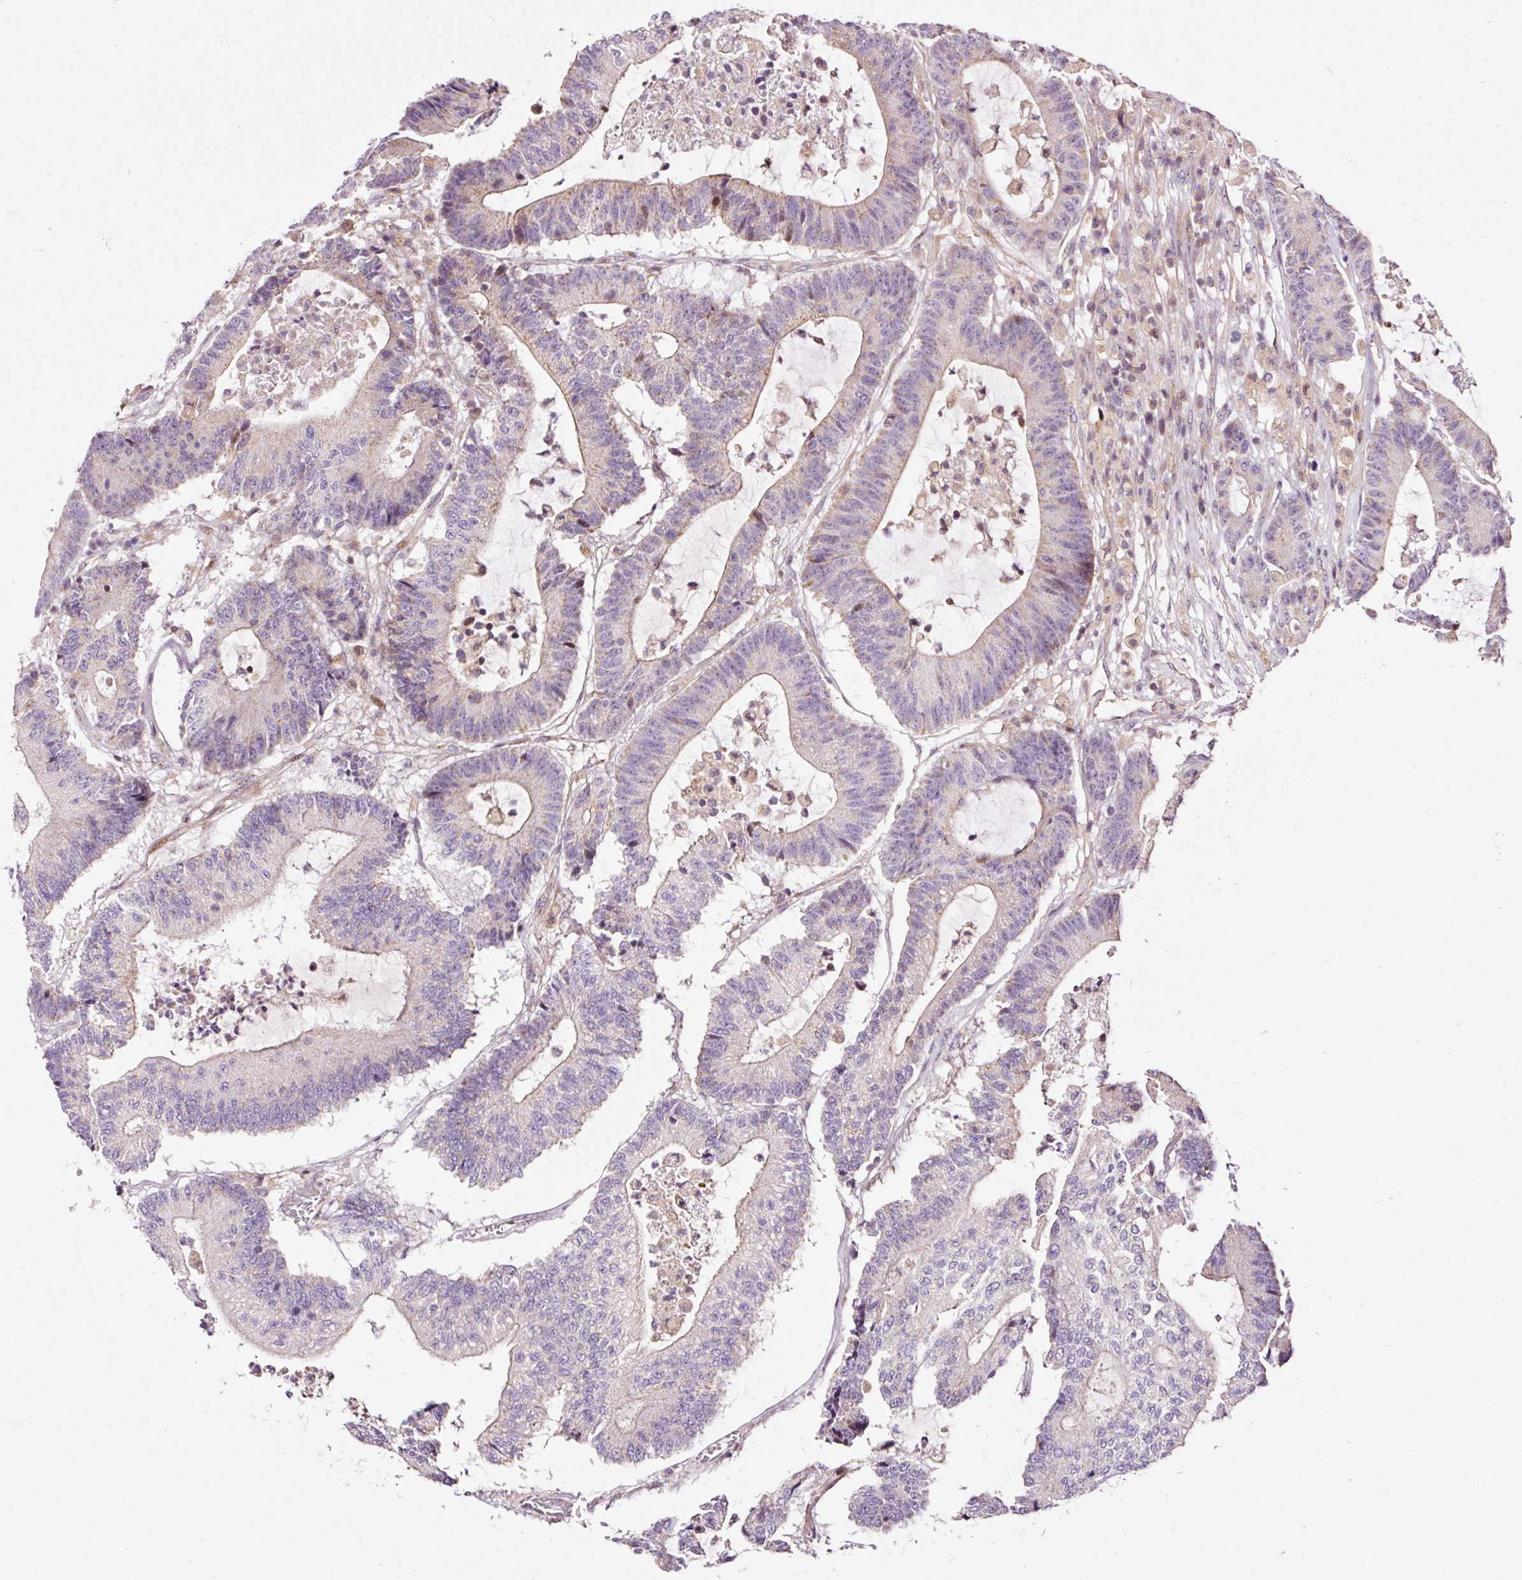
{"staining": {"intensity": "negative", "quantity": "none", "location": "none"}, "tissue": "colorectal cancer", "cell_type": "Tumor cells", "image_type": "cancer", "snomed": [{"axis": "morphology", "description": "Adenocarcinoma, NOS"}, {"axis": "topography", "description": "Colon"}], "caption": "DAB (3,3'-diaminobenzidine) immunohistochemical staining of human adenocarcinoma (colorectal) shows no significant expression in tumor cells.", "gene": "BOLA3", "patient": {"sex": "female", "age": 84}}